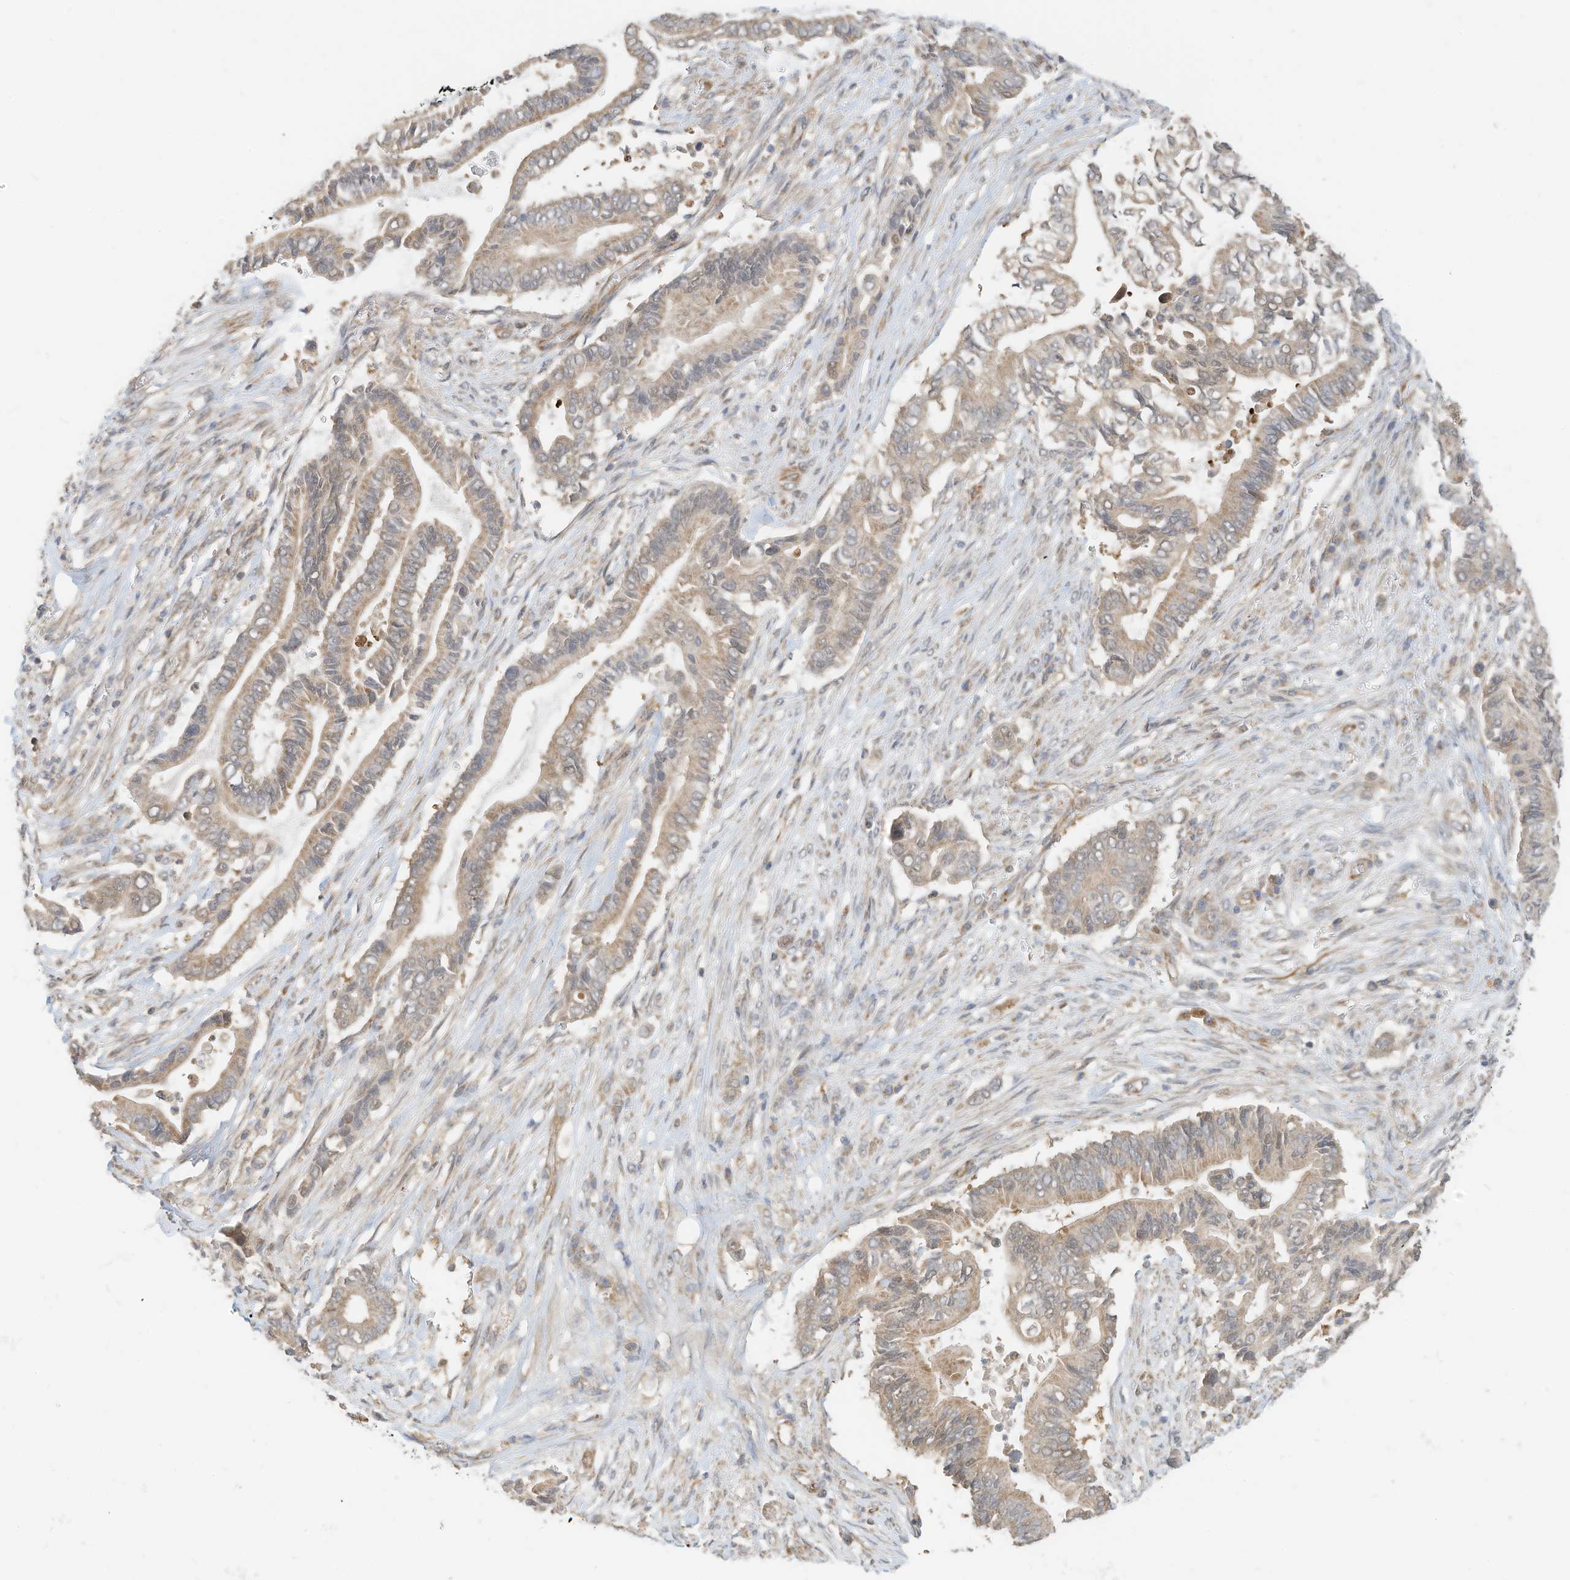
{"staining": {"intensity": "weak", "quantity": "25%-75%", "location": "cytoplasmic/membranous"}, "tissue": "pancreatic cancer", "cell_type": "Tumor cells", "image_type": "cancer", "snomed": [{"axis": "morphology", "description": "Adenocarcinoma, NOS"}, {"axis": "topography", "description": "Pancreas"}], "caption": "The photomicrograph exhibits staining of pancreatic cancer, revealing weak cytoplasmic/membranous protein staining (brown color) within tumor cells.", "gene": "METTL6", "patient": {"sex": "male", "age": 68}}